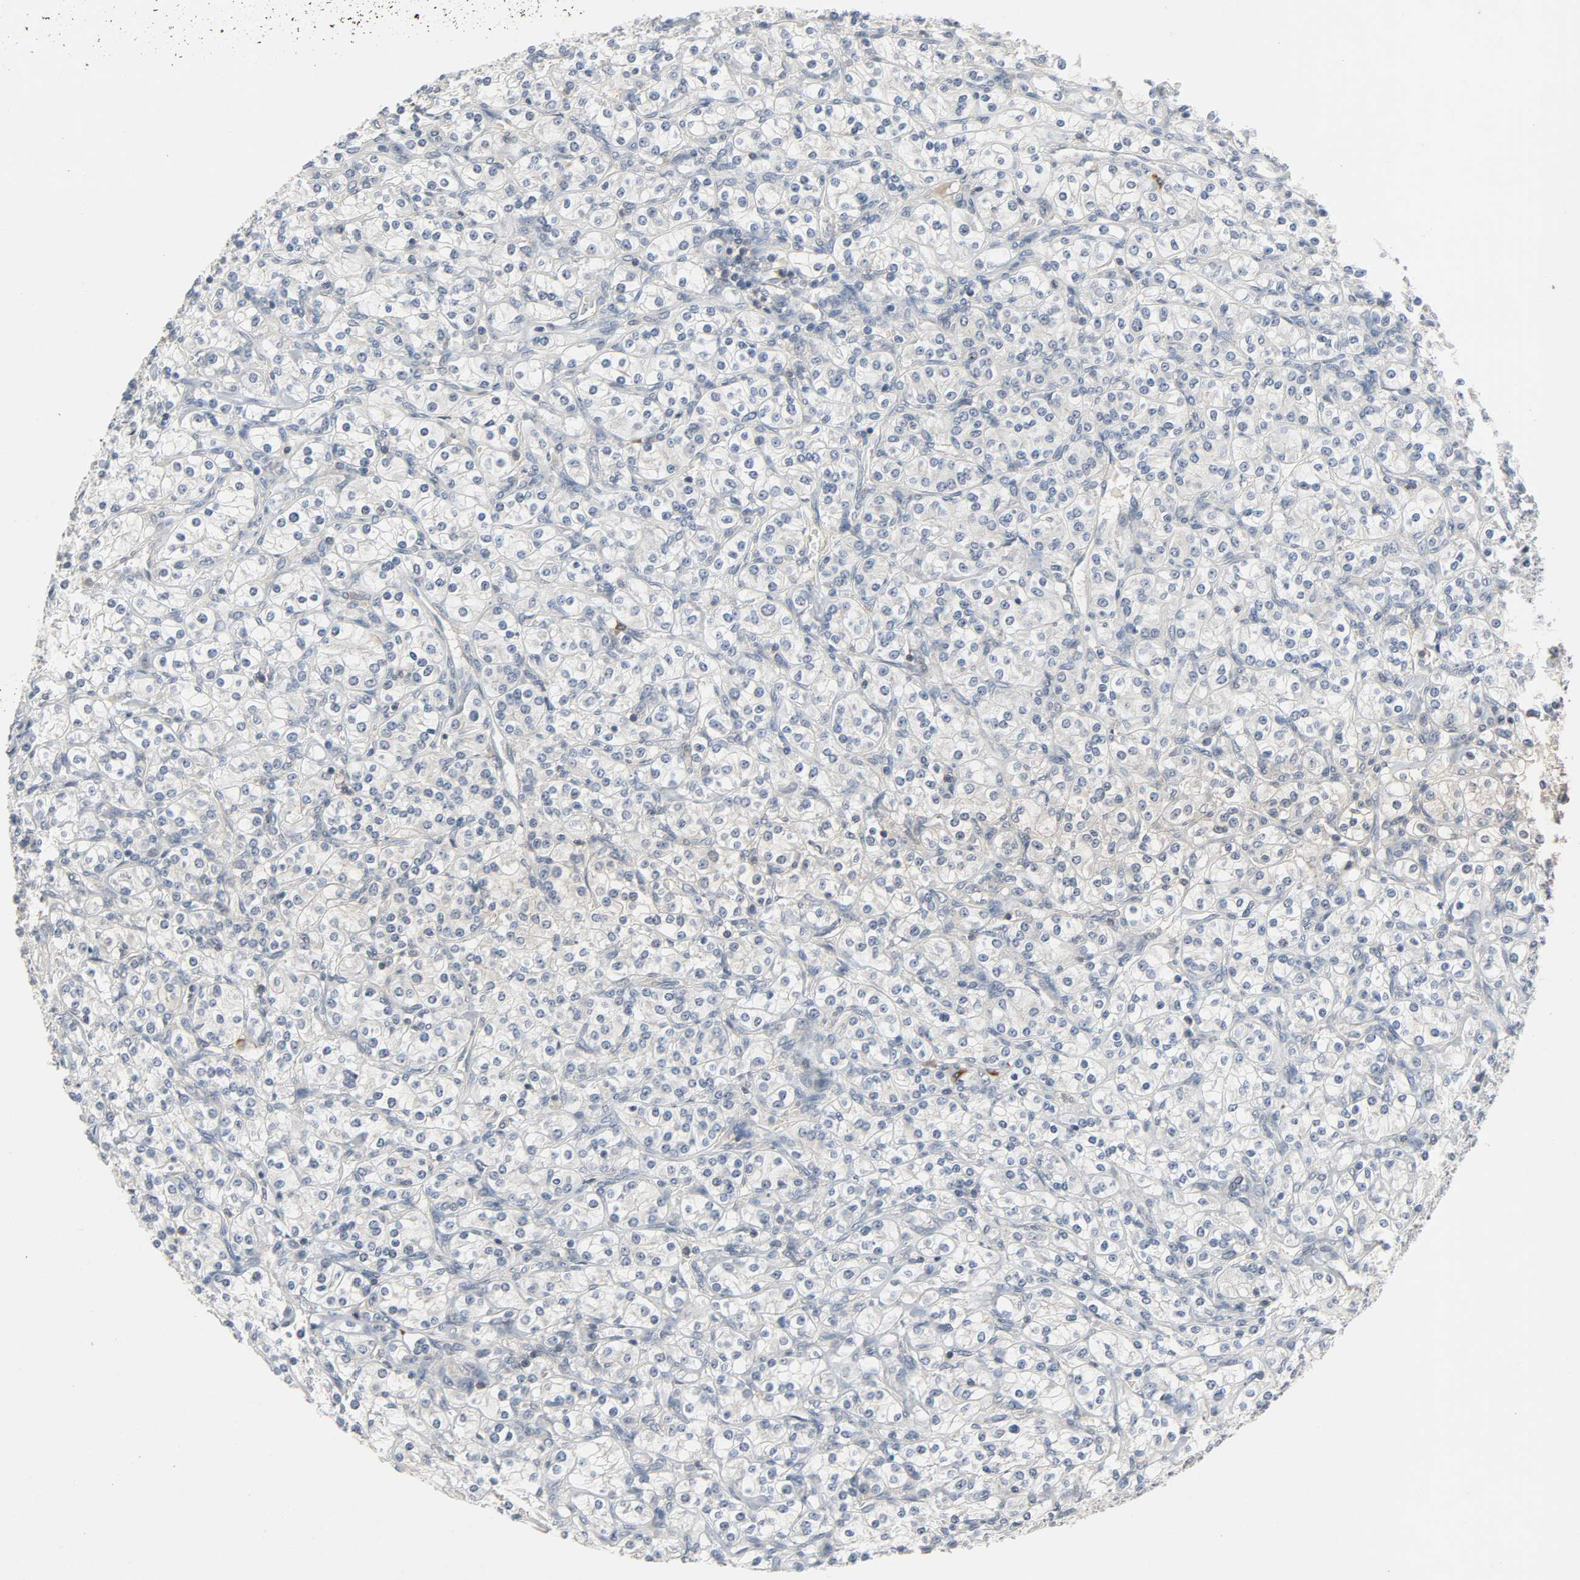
{"staining": {"intensity": "negative", "quantity": "none", "location": "none"}, "tissue": "renal cancer", "cell_type": "Tumor cells", "image_type": "cancer", "snomed": [{"axis": "morphology", "description": "Adenocarcinoma, NOS"}, {"axis": "topography", "description": "Kidney"}], "caption": "Human renal adenocarcinoma stained for a protein using immunohistochemistry (IHC) reveals no expression in tumor cells.", "gene": "CD4", "patient": {"sex": "male", "age": 77}}